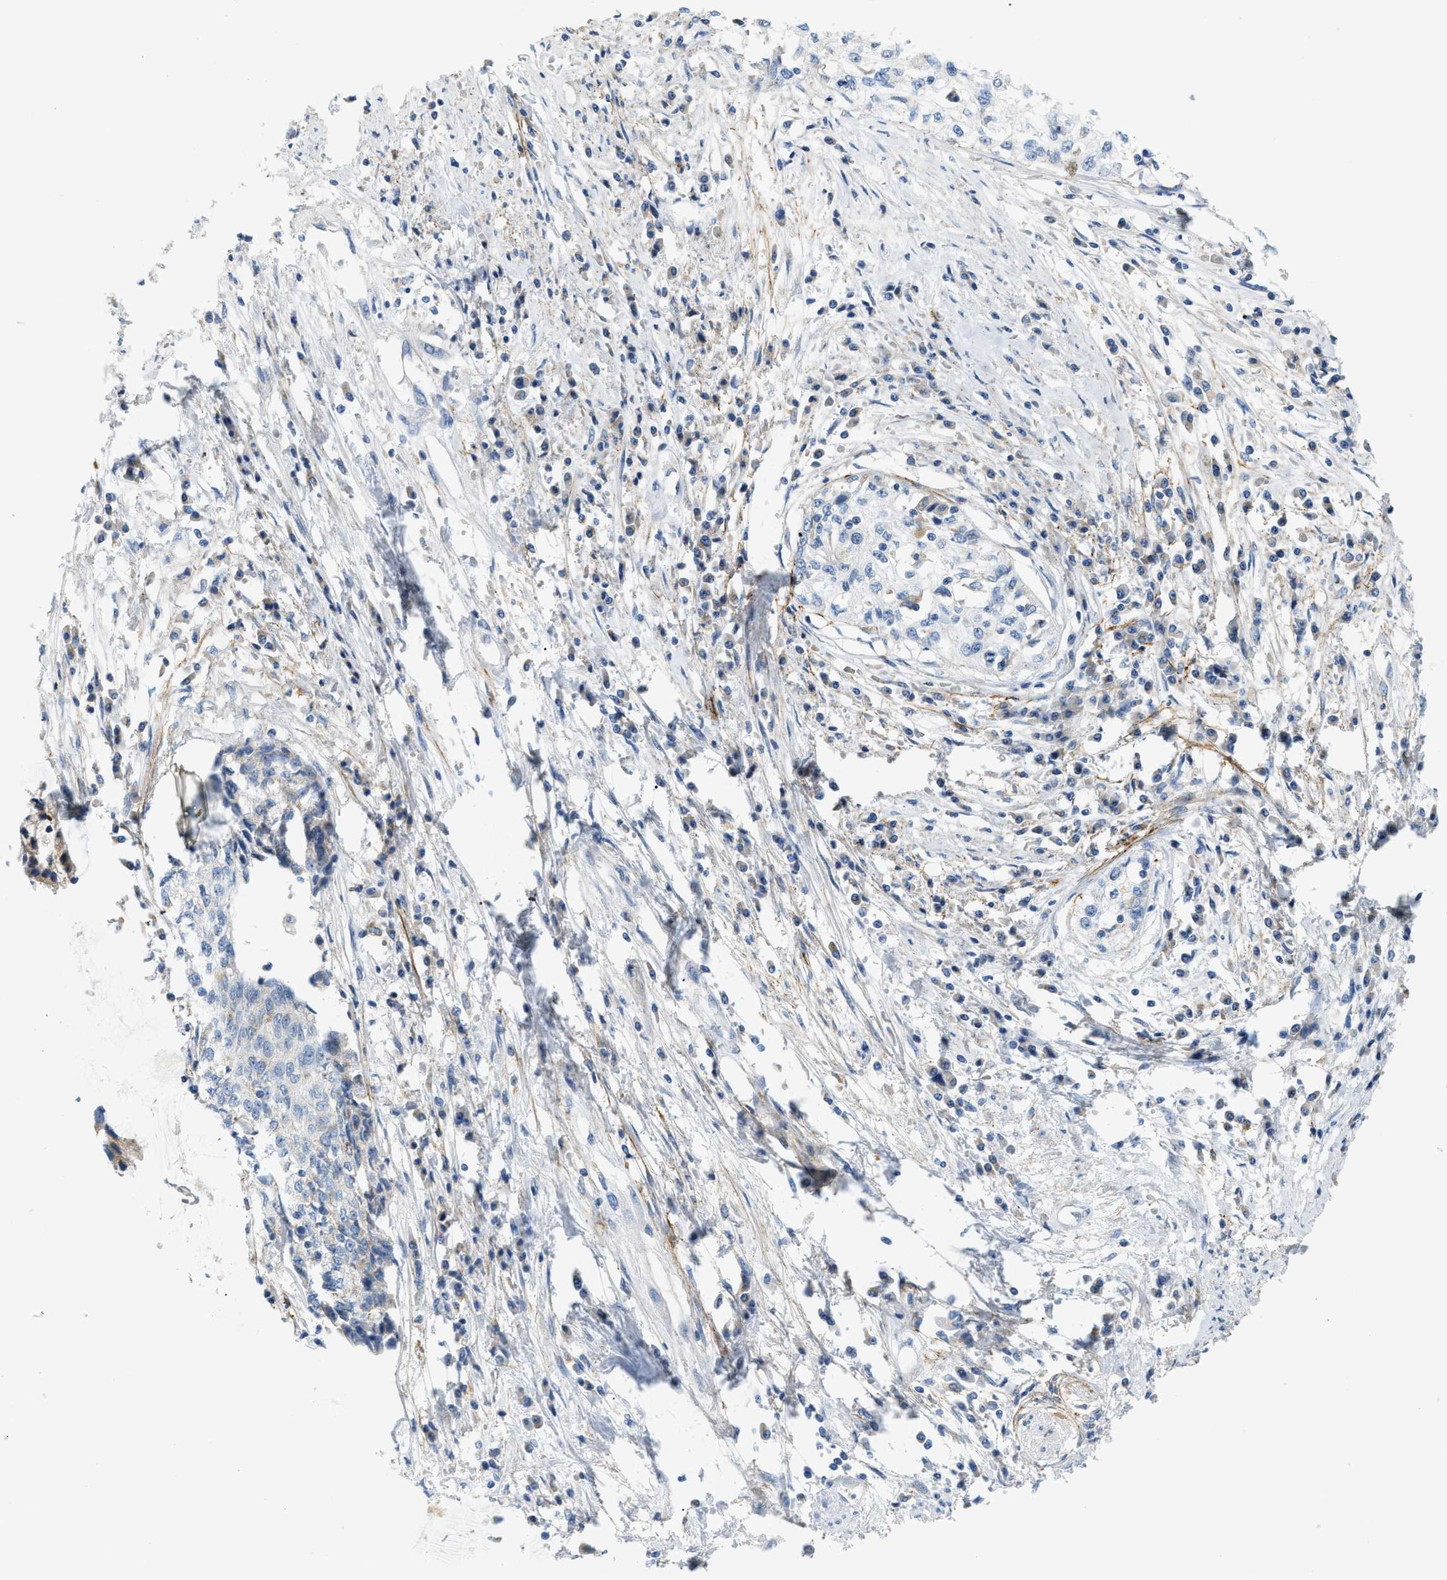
{"staining": {"intensity": "negative", "quantity": "none", "location": "none"}, "tissue": "cervical cancer", "cell_type": "Tumor cells", "image_type": "cancer", "snomed": [{"axis": "morphology", "description": "Squamous cell carcinoma, NOS"}, {"axis": "topography", "description": "Cervix"}], "caption": "Squamous cell carcinoma (cervical) stained for a protein using immunohistochemistry (IHC) shows no positivity tumor cells.", "gene": "LMBRD1", "patient": {"sex": "female", "age": 57}}